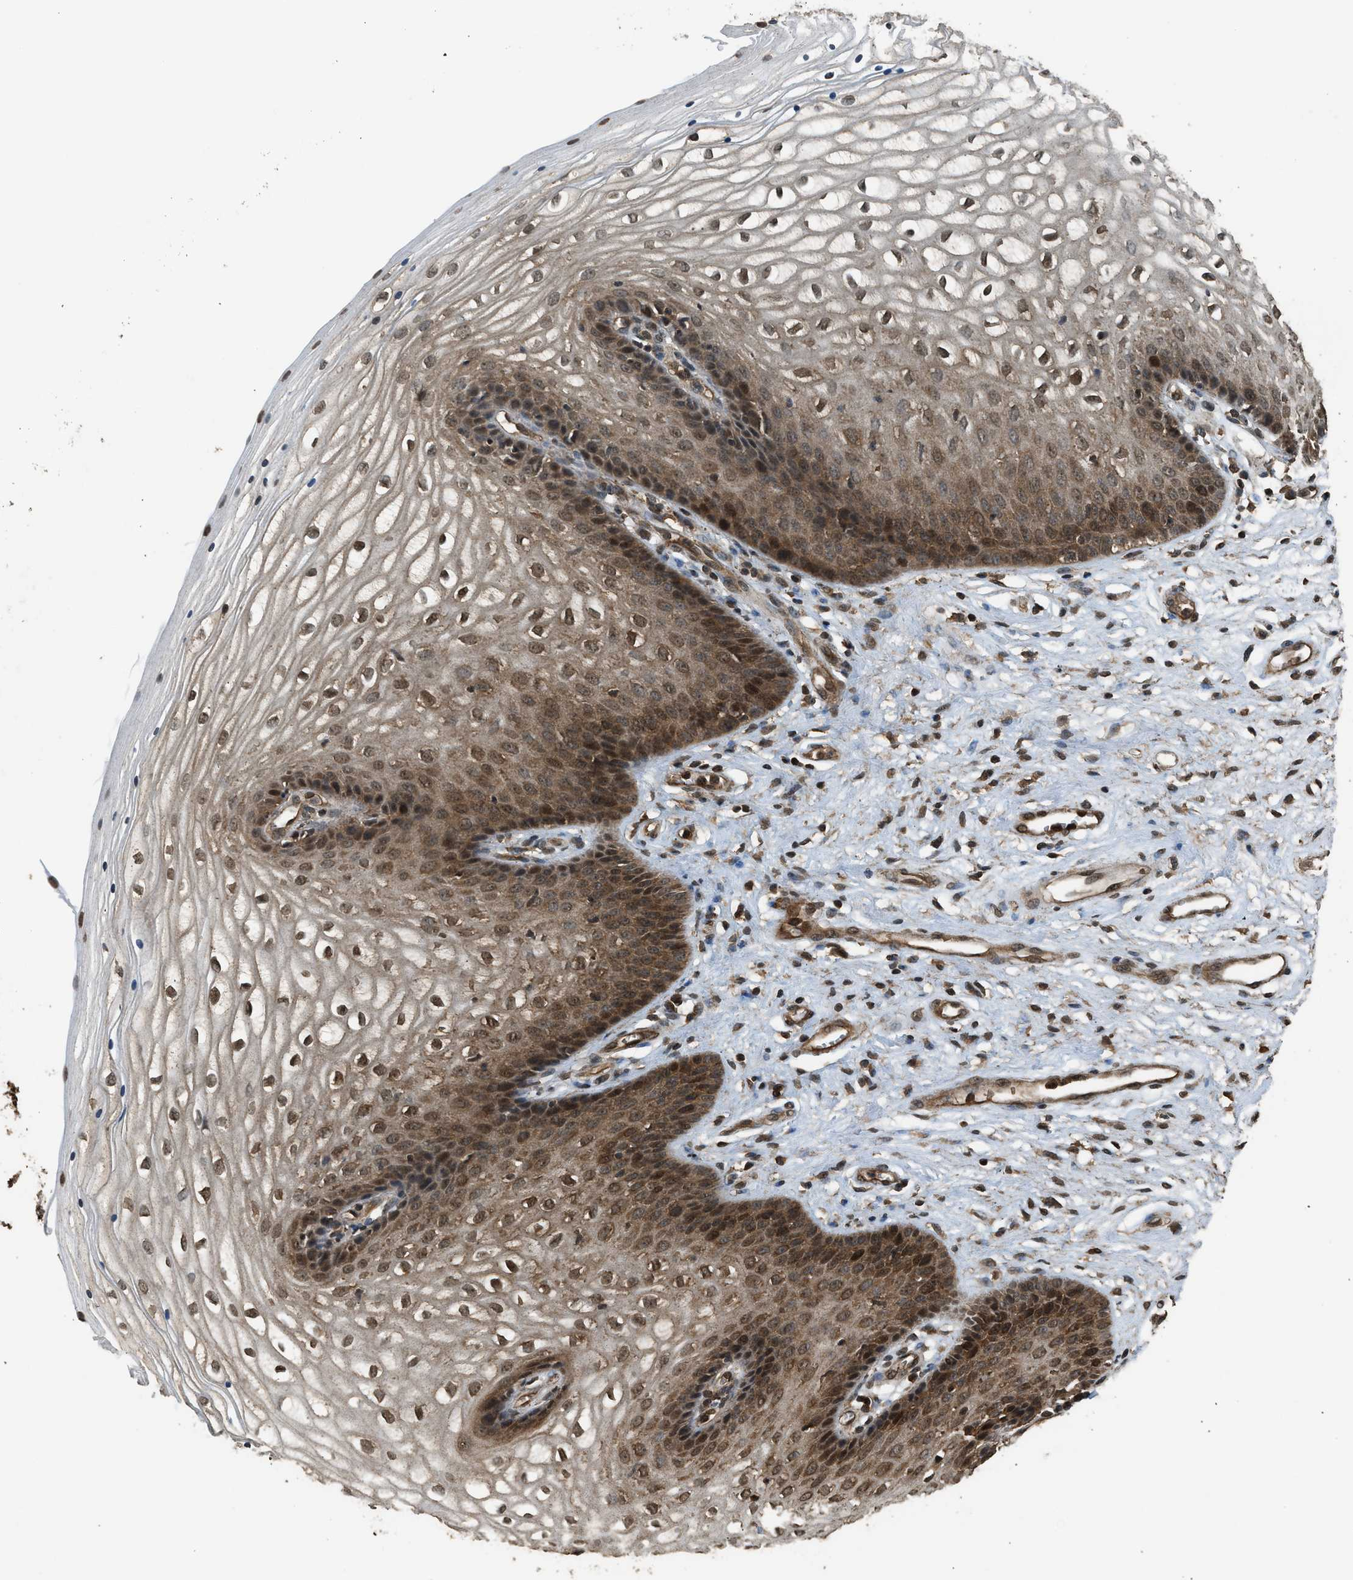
{"staining": {"intensity": "moderate", "quantity": "25%-75%", "location": "cytoplasmic/membranous,nuclear"}, "tissue": "vagina", "cell_type": "Squamous epithelial cells", "image_type": "normal", "snomed": [{"axis": "morphology", "description": "Normal tissue, NOS"}, {"axis": "topography", "description": "Vagina"}], "caption": "A high-resolution histopathology image shows immunohistochemistry (IHC) staining of normal vagina, which displays moderate cytoplasmic/membranous,nuclear positivity in about 25%-75% of squamous epithelial cells. Using DAB (3,3'-diaminobenzidine) (brown) and hematoxylin (blue) stains, captured at high magnification using brightfield microscopy.", "gene": "MYBL2", "patient": {"sex": "female", "age": 34}}